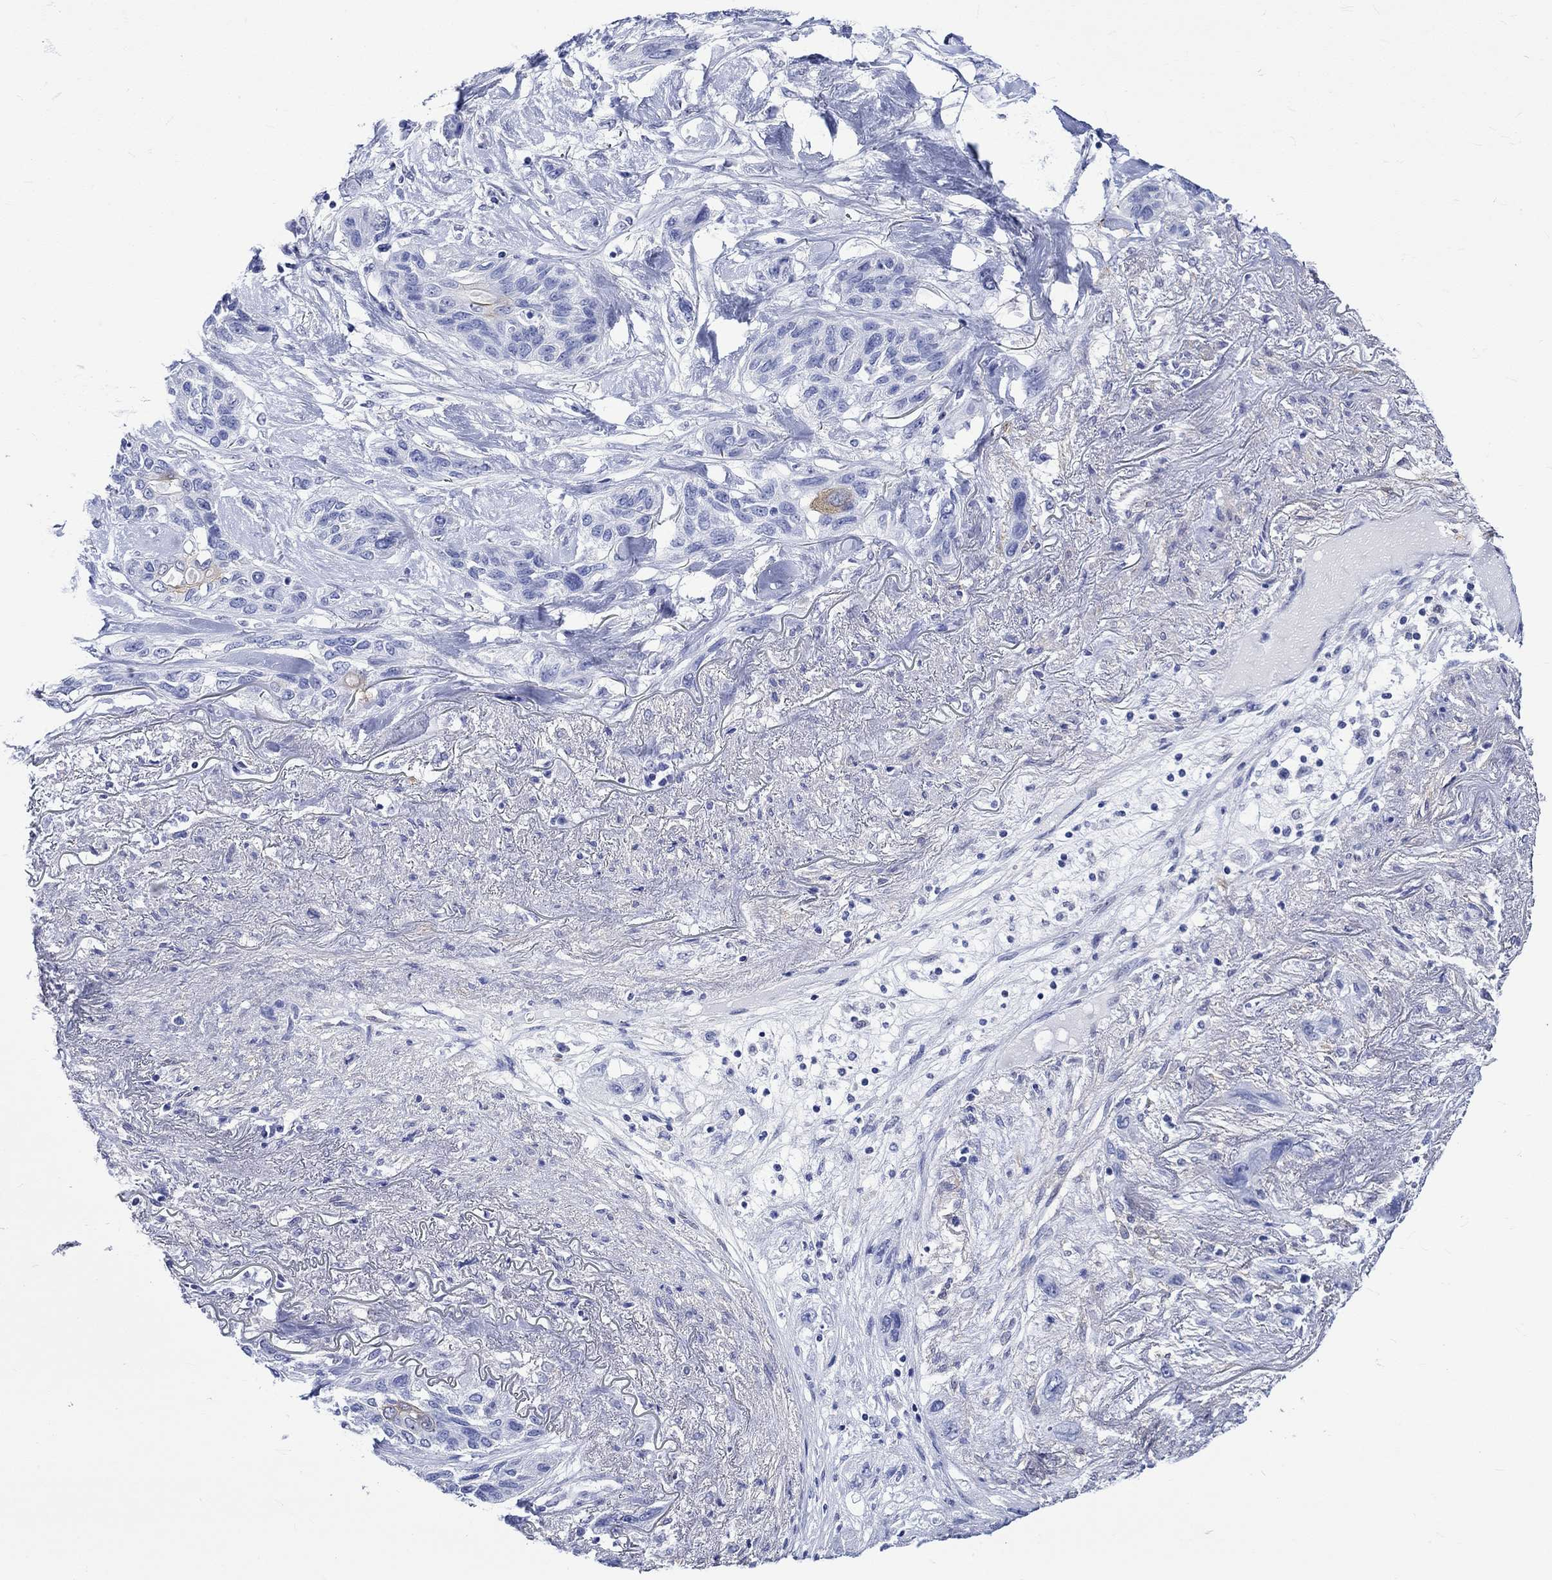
{"staining": {"intensity": "negative", "quantity": "none", "location": "none"}, "tissue": "lung cancer", "cell_type": "Tumor cells", "image_type": "cancer", "snomed": [{"axis": "morphology", "description": "Squamous cell carcinoma, NOS"}, {"axis": "topography", "description": "Lung"}], "caption": "Squamous cell carcinoma (lung) stained for a protein using immunohistochemistry exhibits no positivity tumor cells.", "gene": "CRYAB", "patient": {"sex": "female", "age": 70}}